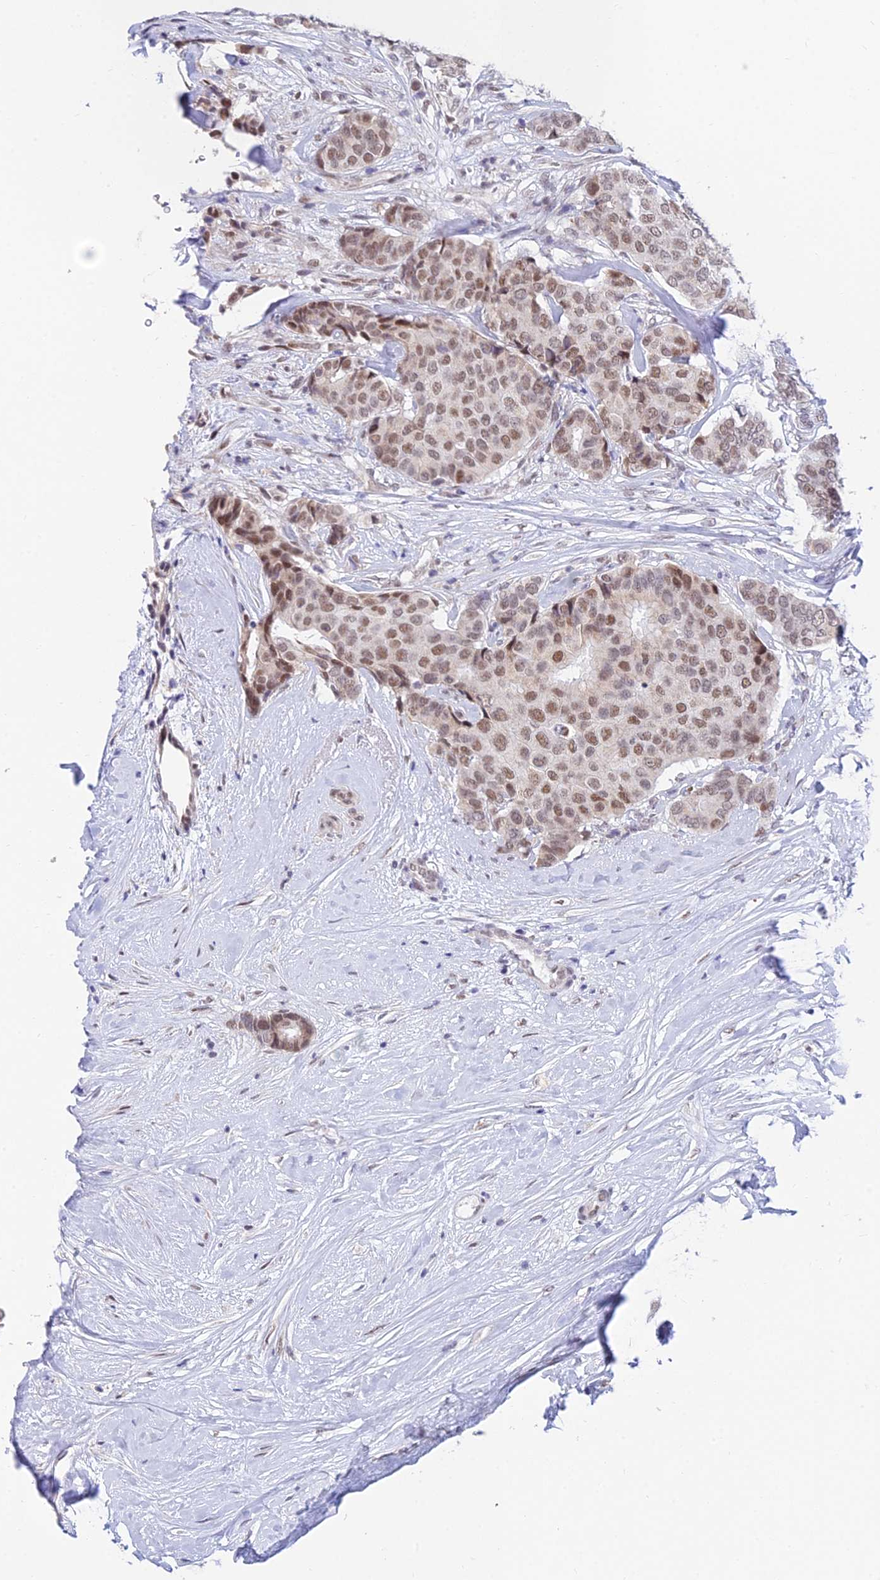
{"staining": {"intensity": "moderate", "quantity": ">75%", "location": "nuclear"}, "tissue": "breast cancer", "cell_type": "Tumor cells", "image_type": "cancer", "snomed": [{"axis": "morphology", "description": "Duct carcinoma"}, {"axis": "topography", "description": "Breast"}], "caption": "Breast invasive ductal carcinoma stained with a brown dye demonstrates moderate nuclear positive positivity in about >75% of tumor cells.", "gene": "C2orf49", "patient": {"sex": "female", "age": 75}}